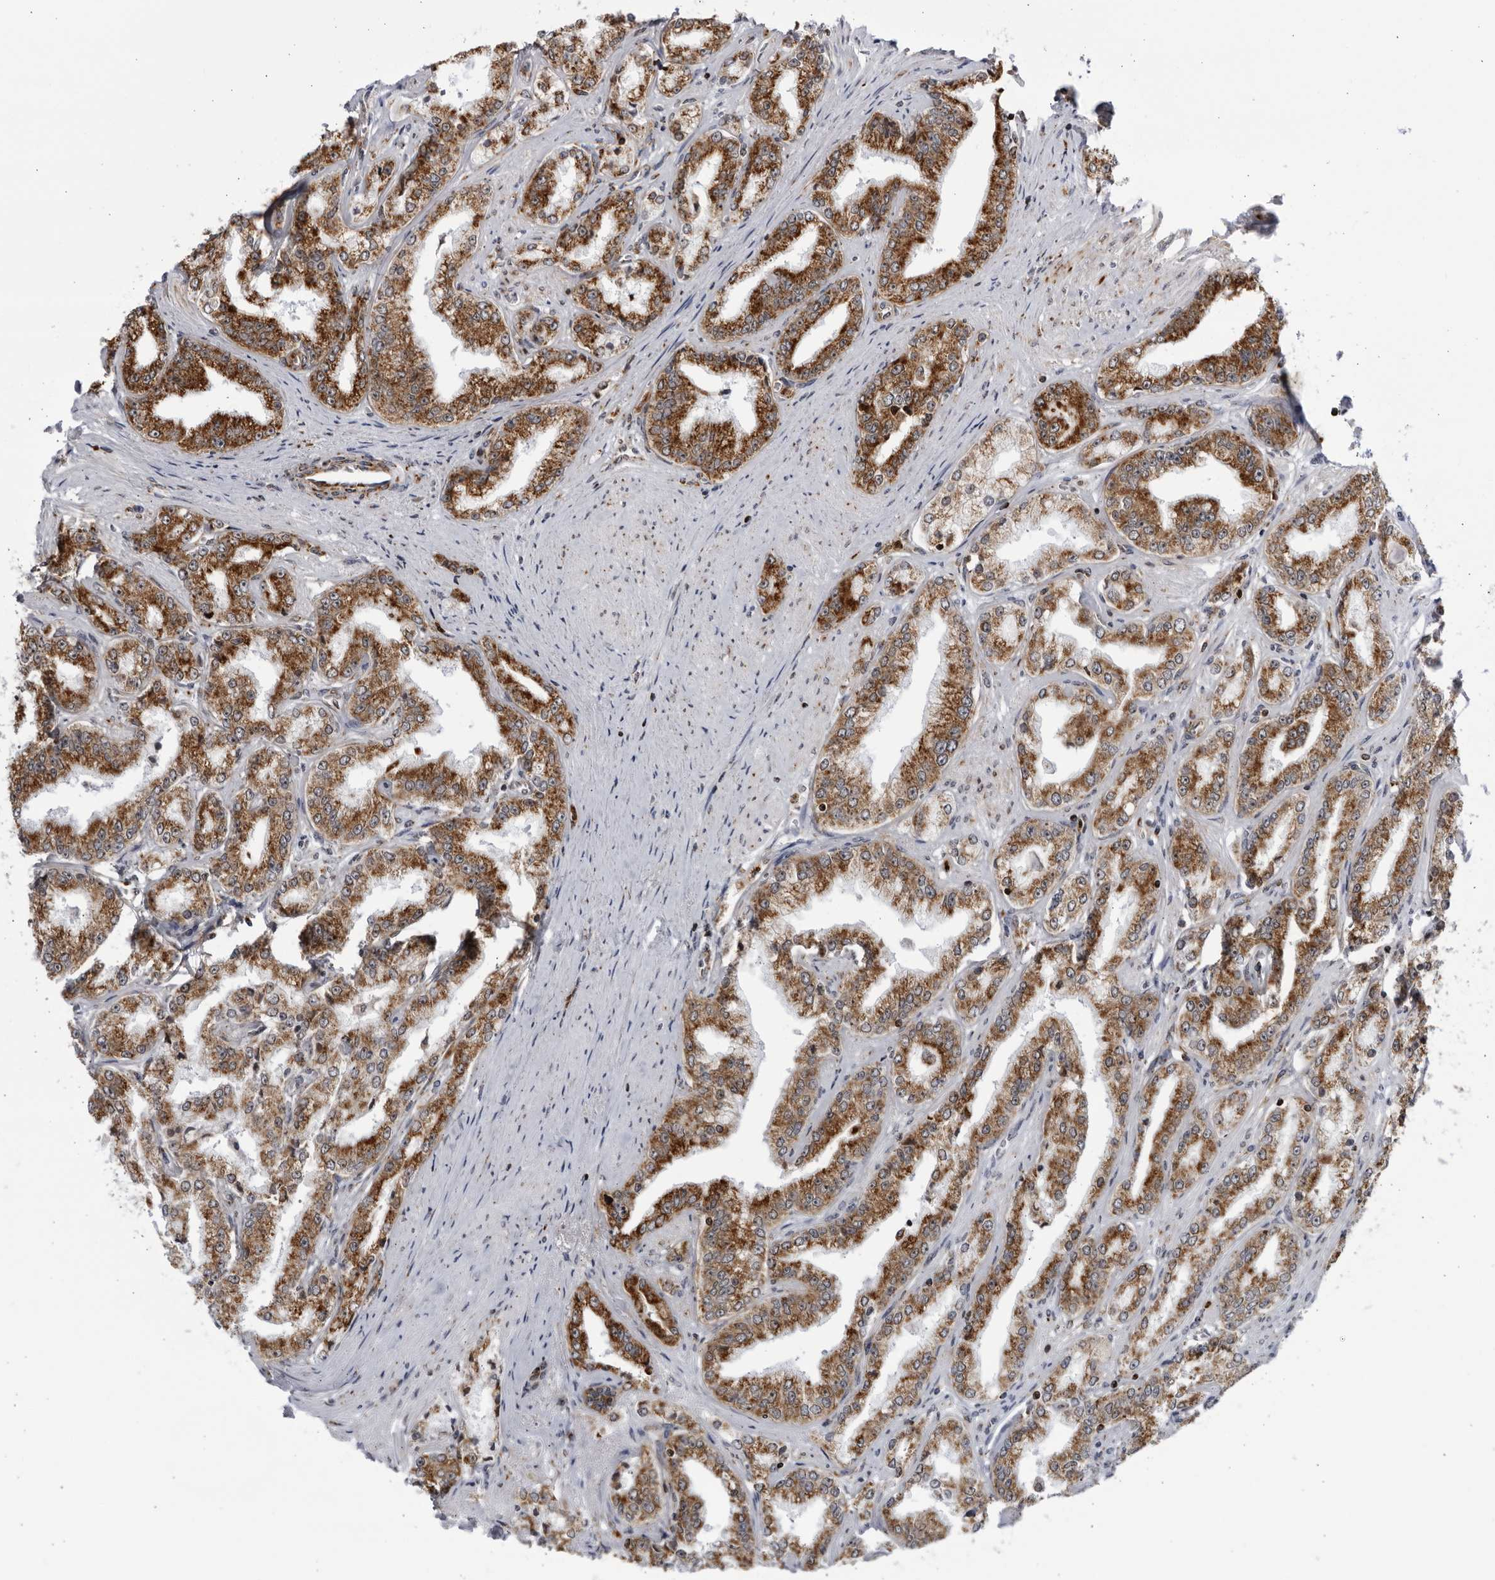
{"staining": {"intensity": "strong", "quantity": ">75%", "location": "cytoplasmic/membranous"}, "tissue": "prostate cancer", "cell_type": "Tumor cells", "image_type": "cancer", "snomed": [{"axis": "morphology", "description": "Adenocarcinoma, High grade"}, {"axis": "topography", "description": "Prostate"}], "caption": "Immunohistochemical staining of human prostate cancer reveals high levels of strong cytoplasmic/membranous expression in approximately >75% of tumor cells.", "gene": "RBM34", "patient": {"sex": "male", "age": 71}}